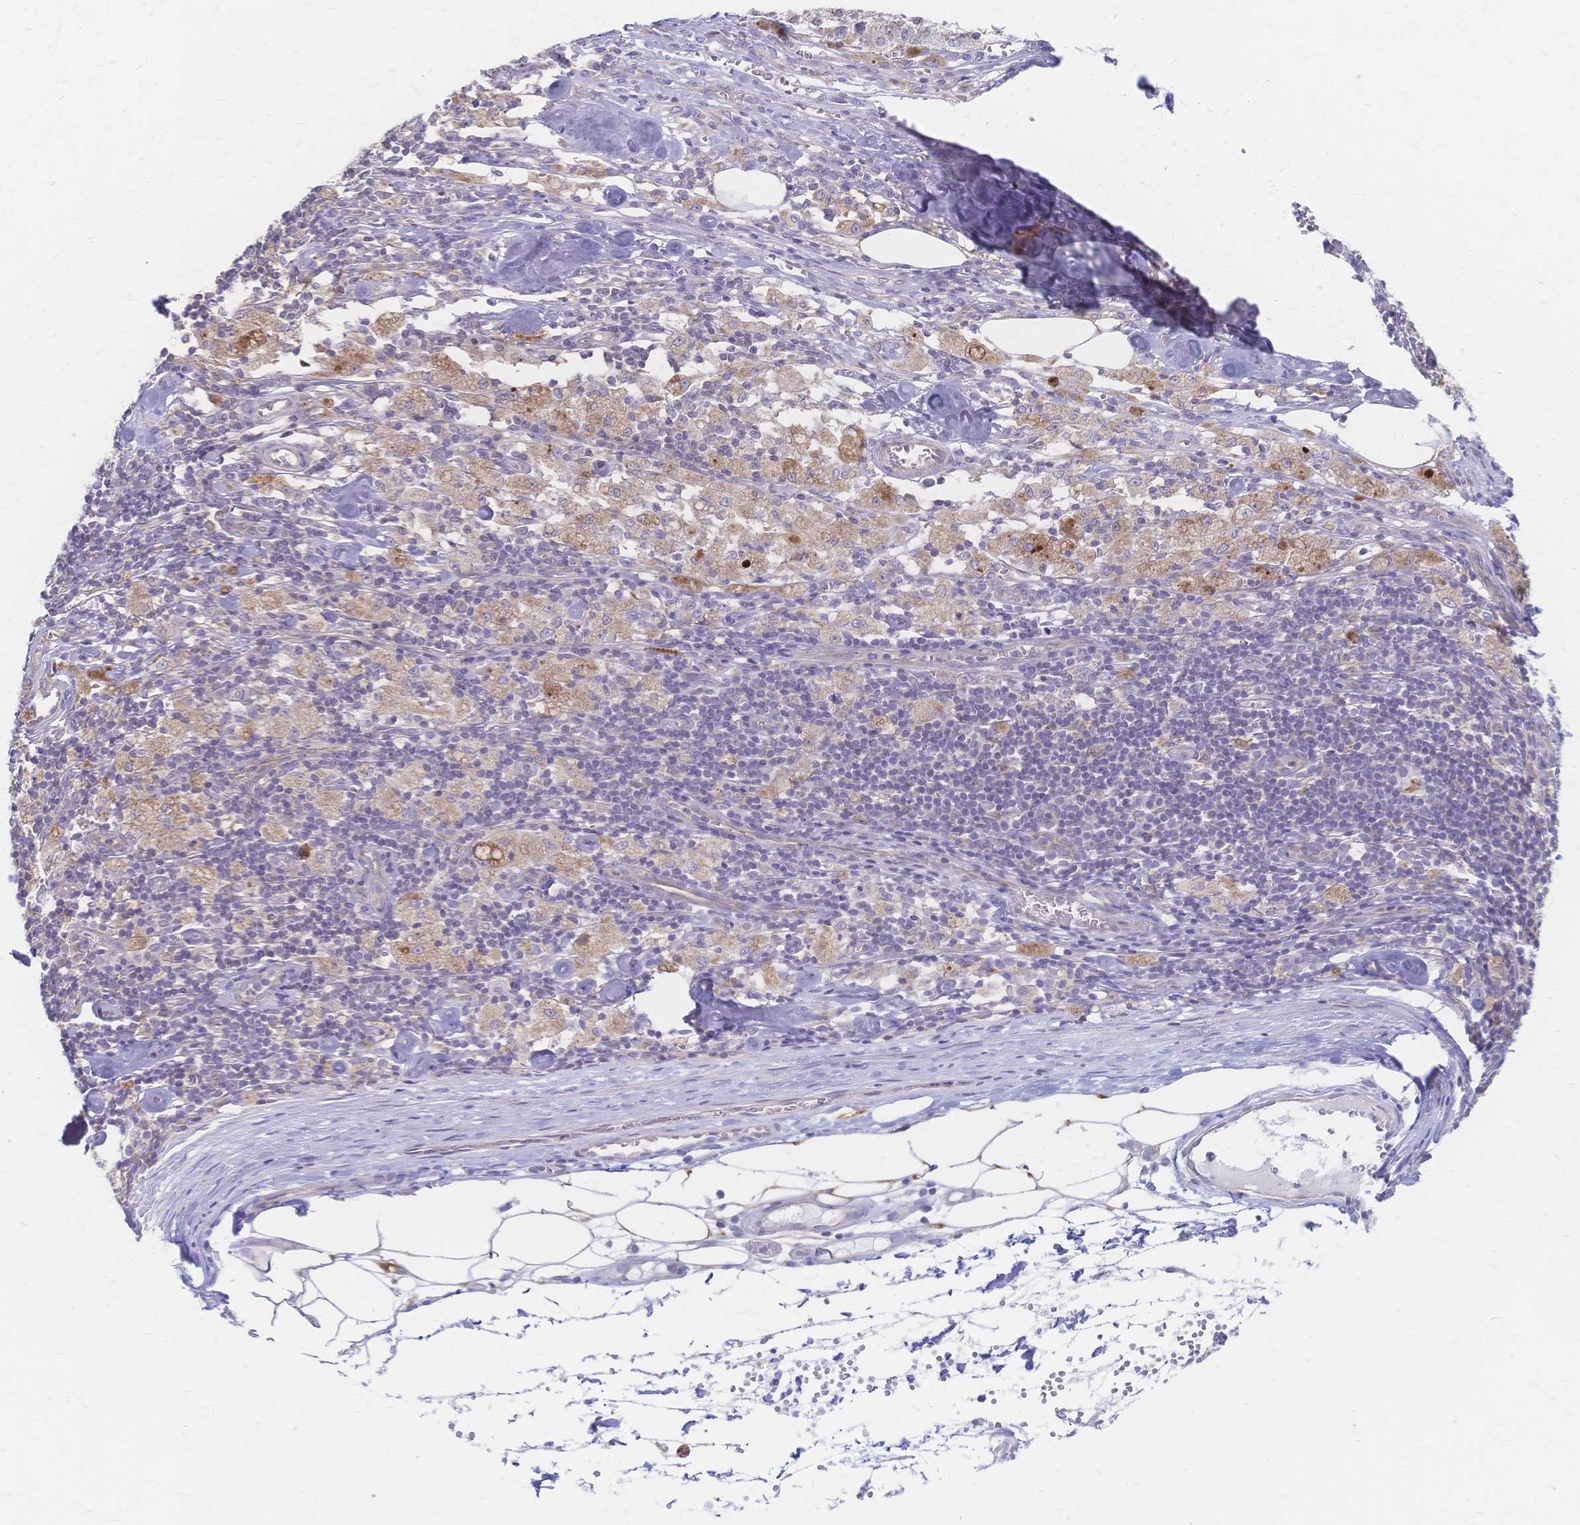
{"staining": {"intensity": "weak", "quantity": "25%-75%", "location": "cytoplasmic/membranous"}, "tissue": "melanoma", "cell_type": "Tumor cells", "image_type": "cancer", "snomed": [{"axis": "morphology", "description": "Malignant melanoma, Metastatic site"}, {"axis": "topography", "description": "Lymph node"}], "caption": "An immunohistochemistry (IHC) photomicrograph of tumor tissue is shown. Protein staining in brown shows weak cytoplasmic/membranous positivity in malignant melanoma (metastatic site) within tumor cells.", "gene": "CYB5A", "patient": {"sex": "female", "age": 64}}